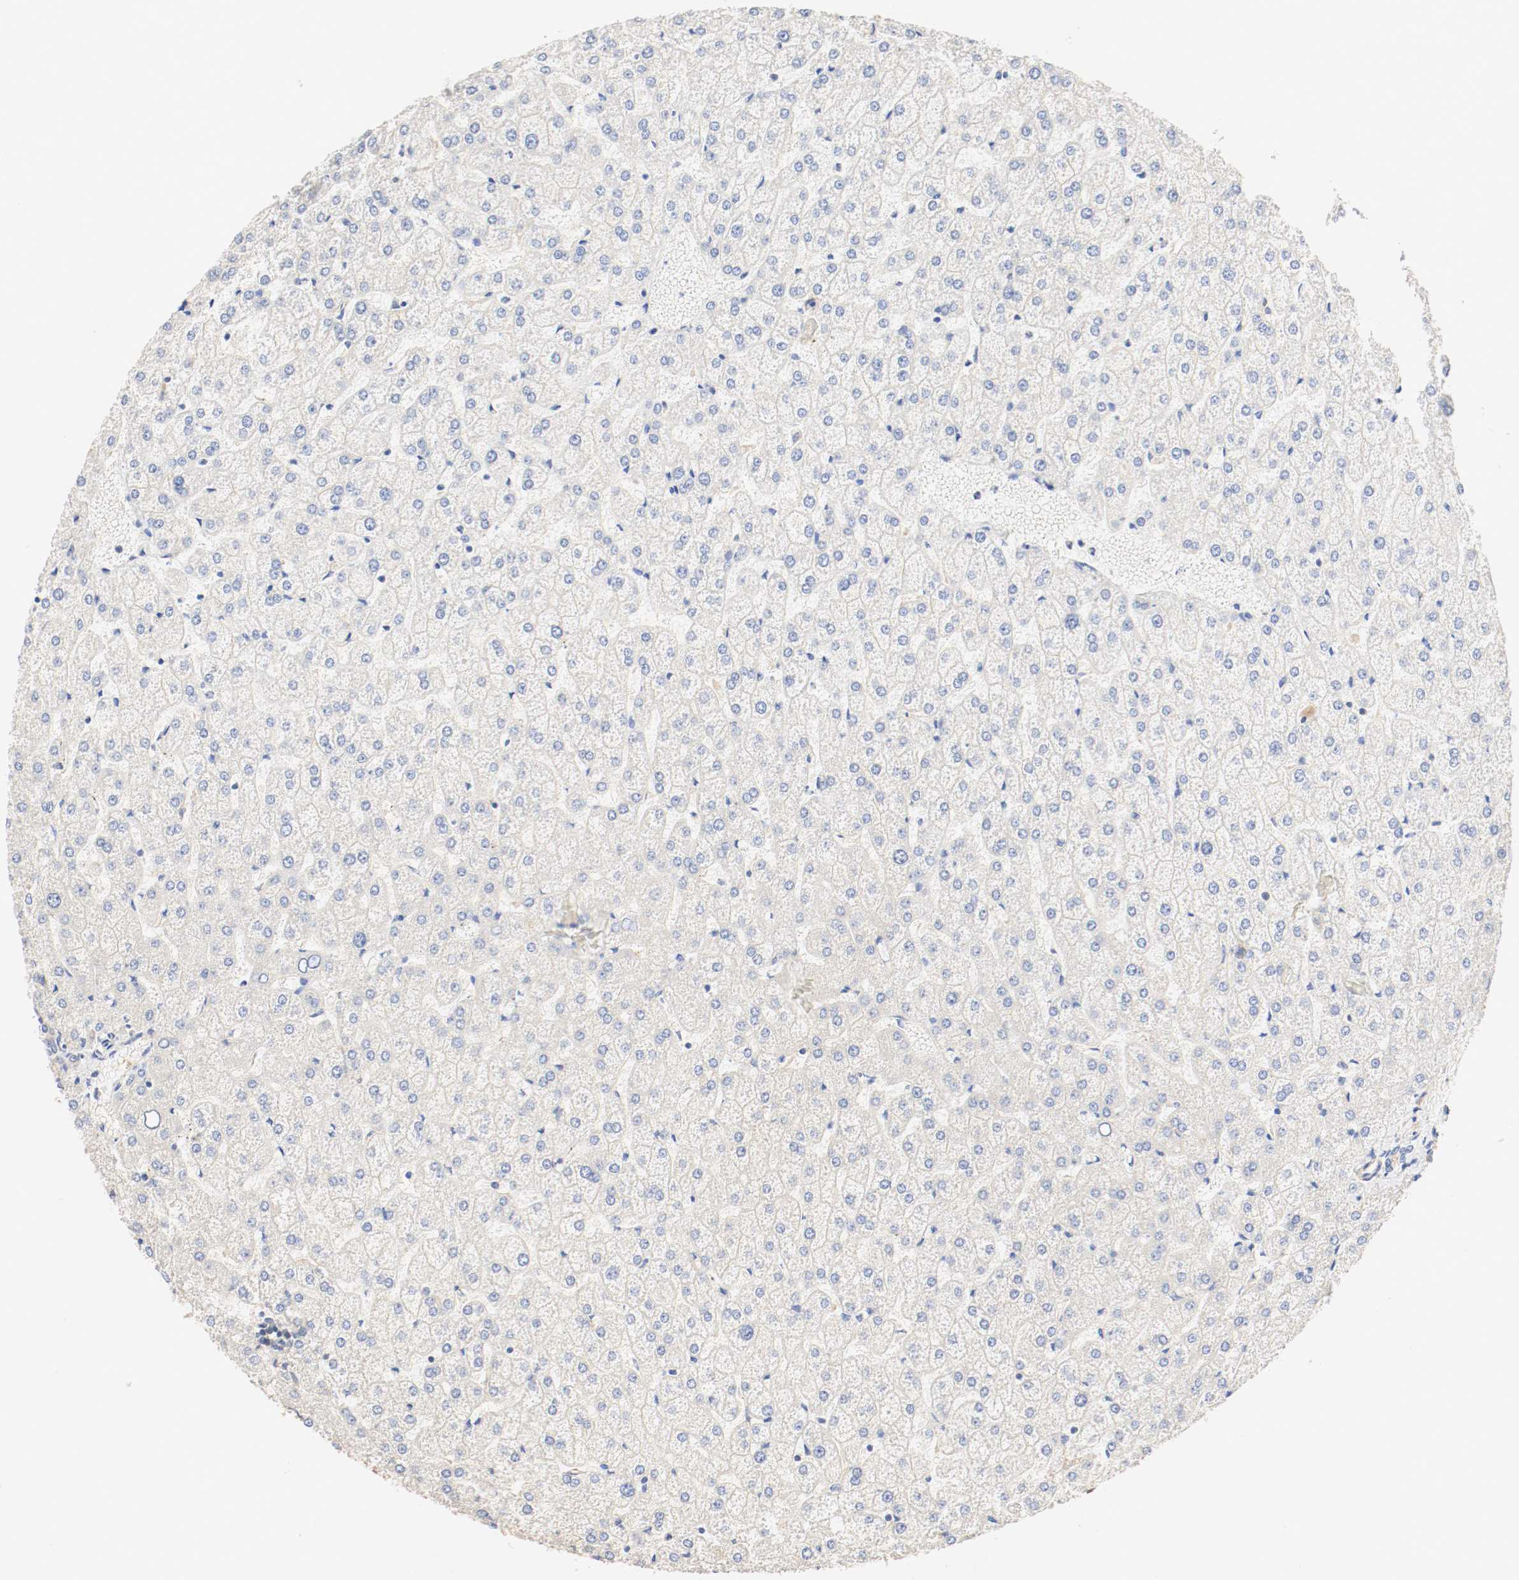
{"staining": {"intensity": "weak", "quantity": ">75%", "location": "cytoplasmic/membranous"}, "tissue": "liver", "cell_type": "Cholangiocytes", "image_type": "normal", "snomed": [{"axis": "morphology", "description": "Normal tissue, NOS"}, {"axis": "topography", "description": "Liver"}], "caption": "IHC of normal human liver demonstrates low levels of weak cytoplasmic/membranous staining in about >75% of cholangiocytes.", "gene": "GIT1", "patient": {"sex": "female", "age": 32}}